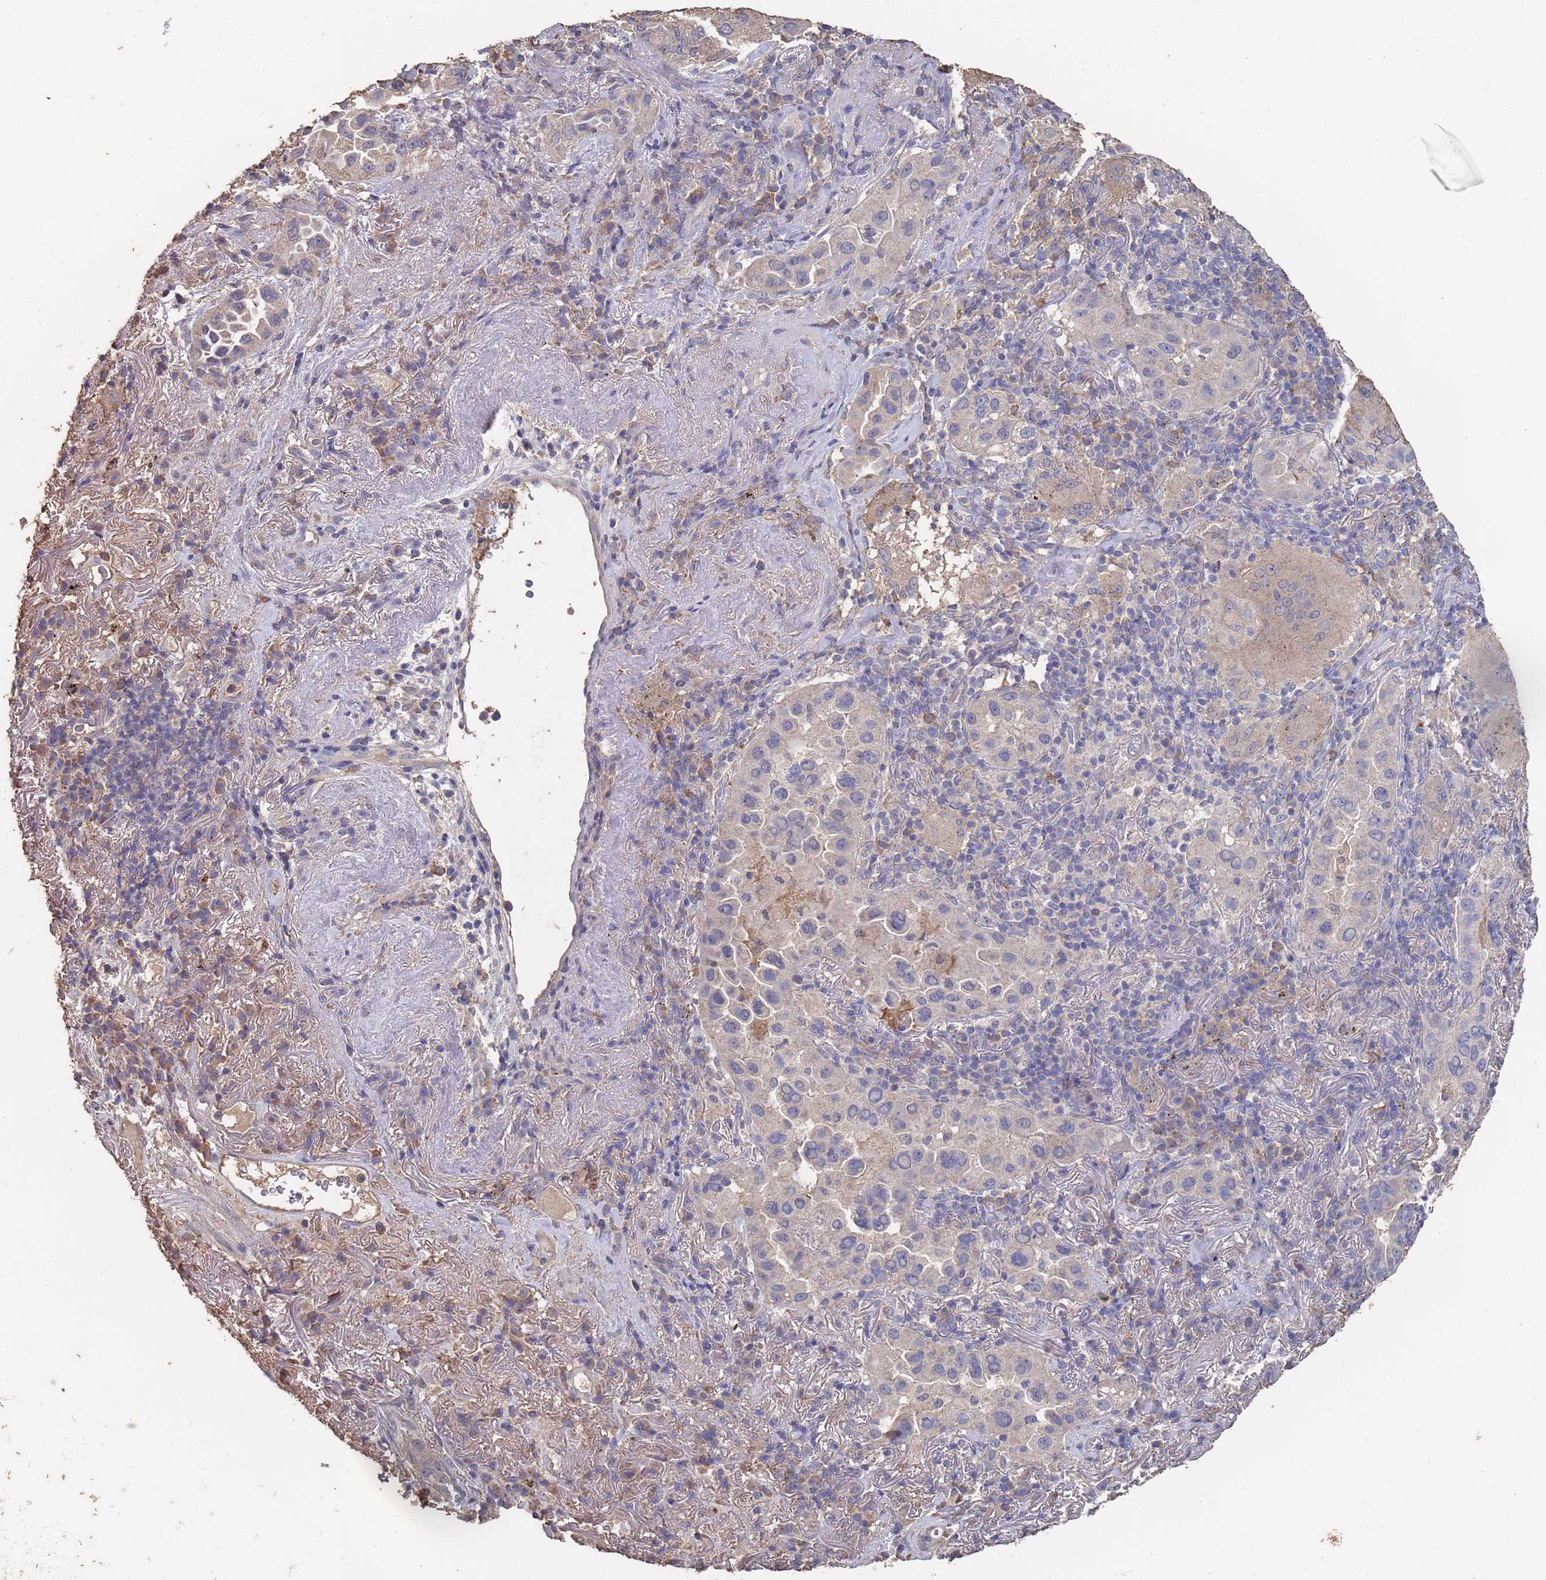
{"staining": {"intensity": "negative", "quantity": "none", "location": "none"}, "tissue": "lung cancer", "cell_type": "Tumor cells", "image_type": "cancer", "snomed": [{"axis": "morphology", "description": "Adenocarcinoma, NOS"}, {"axis": "topography", "description": "Lung"}], "caption": "Photomicrograph shows no protein positivity in tumor cells of lung adenocarcinoma tissue. (DAB (3,3'-diaminobenzidine) immunohistochemistry (IHC), high magnification).", "gene": "BTBD18", "patient": {"sex": "female", "age": 69}}